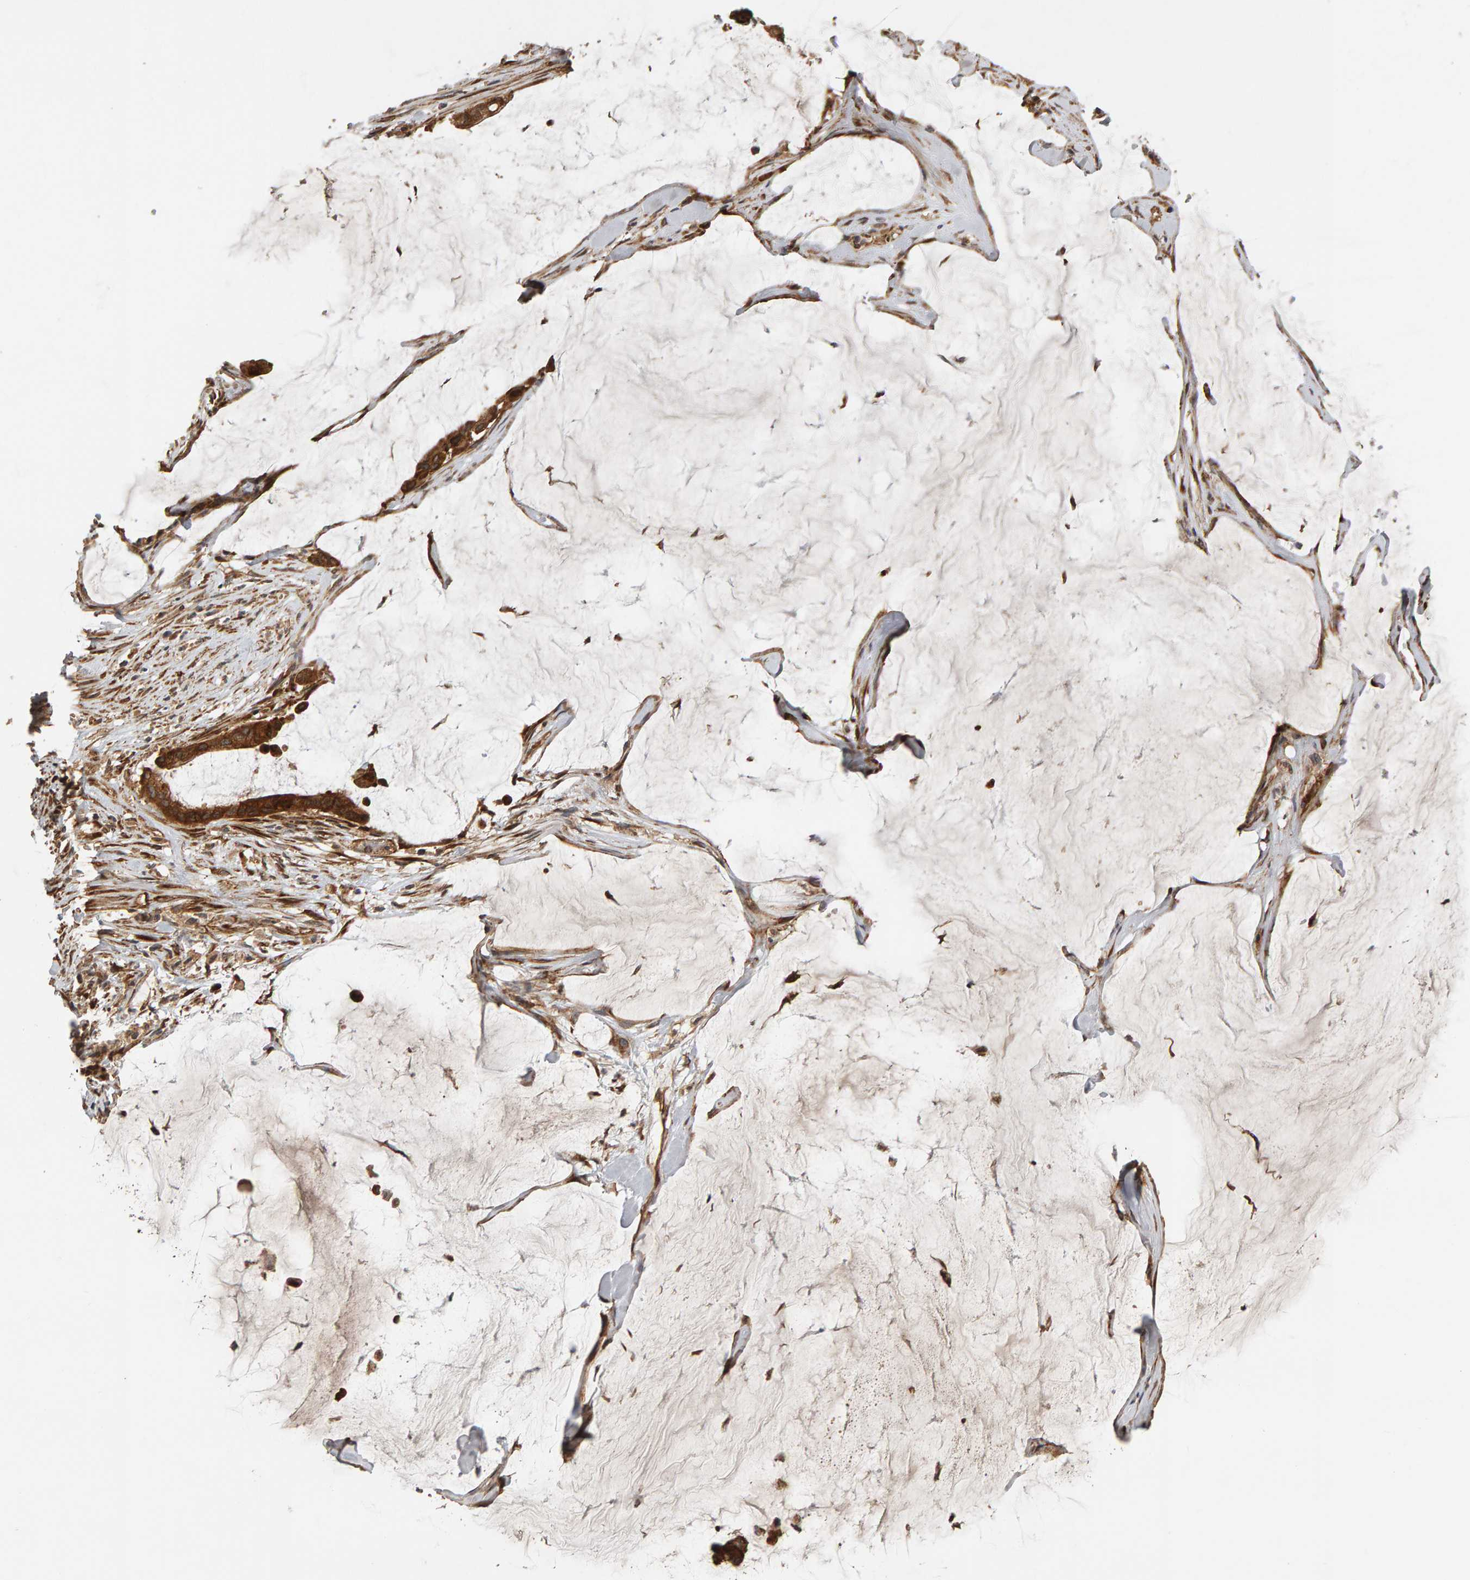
{"staining": {"intensity": "strong", "quantity": ">75%", "location": "cytoplasmic/membranous"}, "tissue": "pancreatic cancer", "cell_type": "Tumor cells", "image_type": "cancer", "snomed": [{"axis": "morphology", "description": "Adenocarcinoma, NOS"}, {"axis": "topography", "description": "Pancreas"}], "caption": "Immunohistochemistry (IHC) staining of pancreatic cancer (adenocarcinoma), which demonstrates high levels of strong cytoplasmic/membranous staining in about >75% of tumor cells indicating strong cytoplasmic/membranous protein staining. The staining was performed using DAB (3,3'-diaminobenzidine) (brown) for protein detection and nuclei were counterstained in hematoxylin (blue).", "gene": "ZFAND1", "patient": {"sex": "male", "age": 41}}